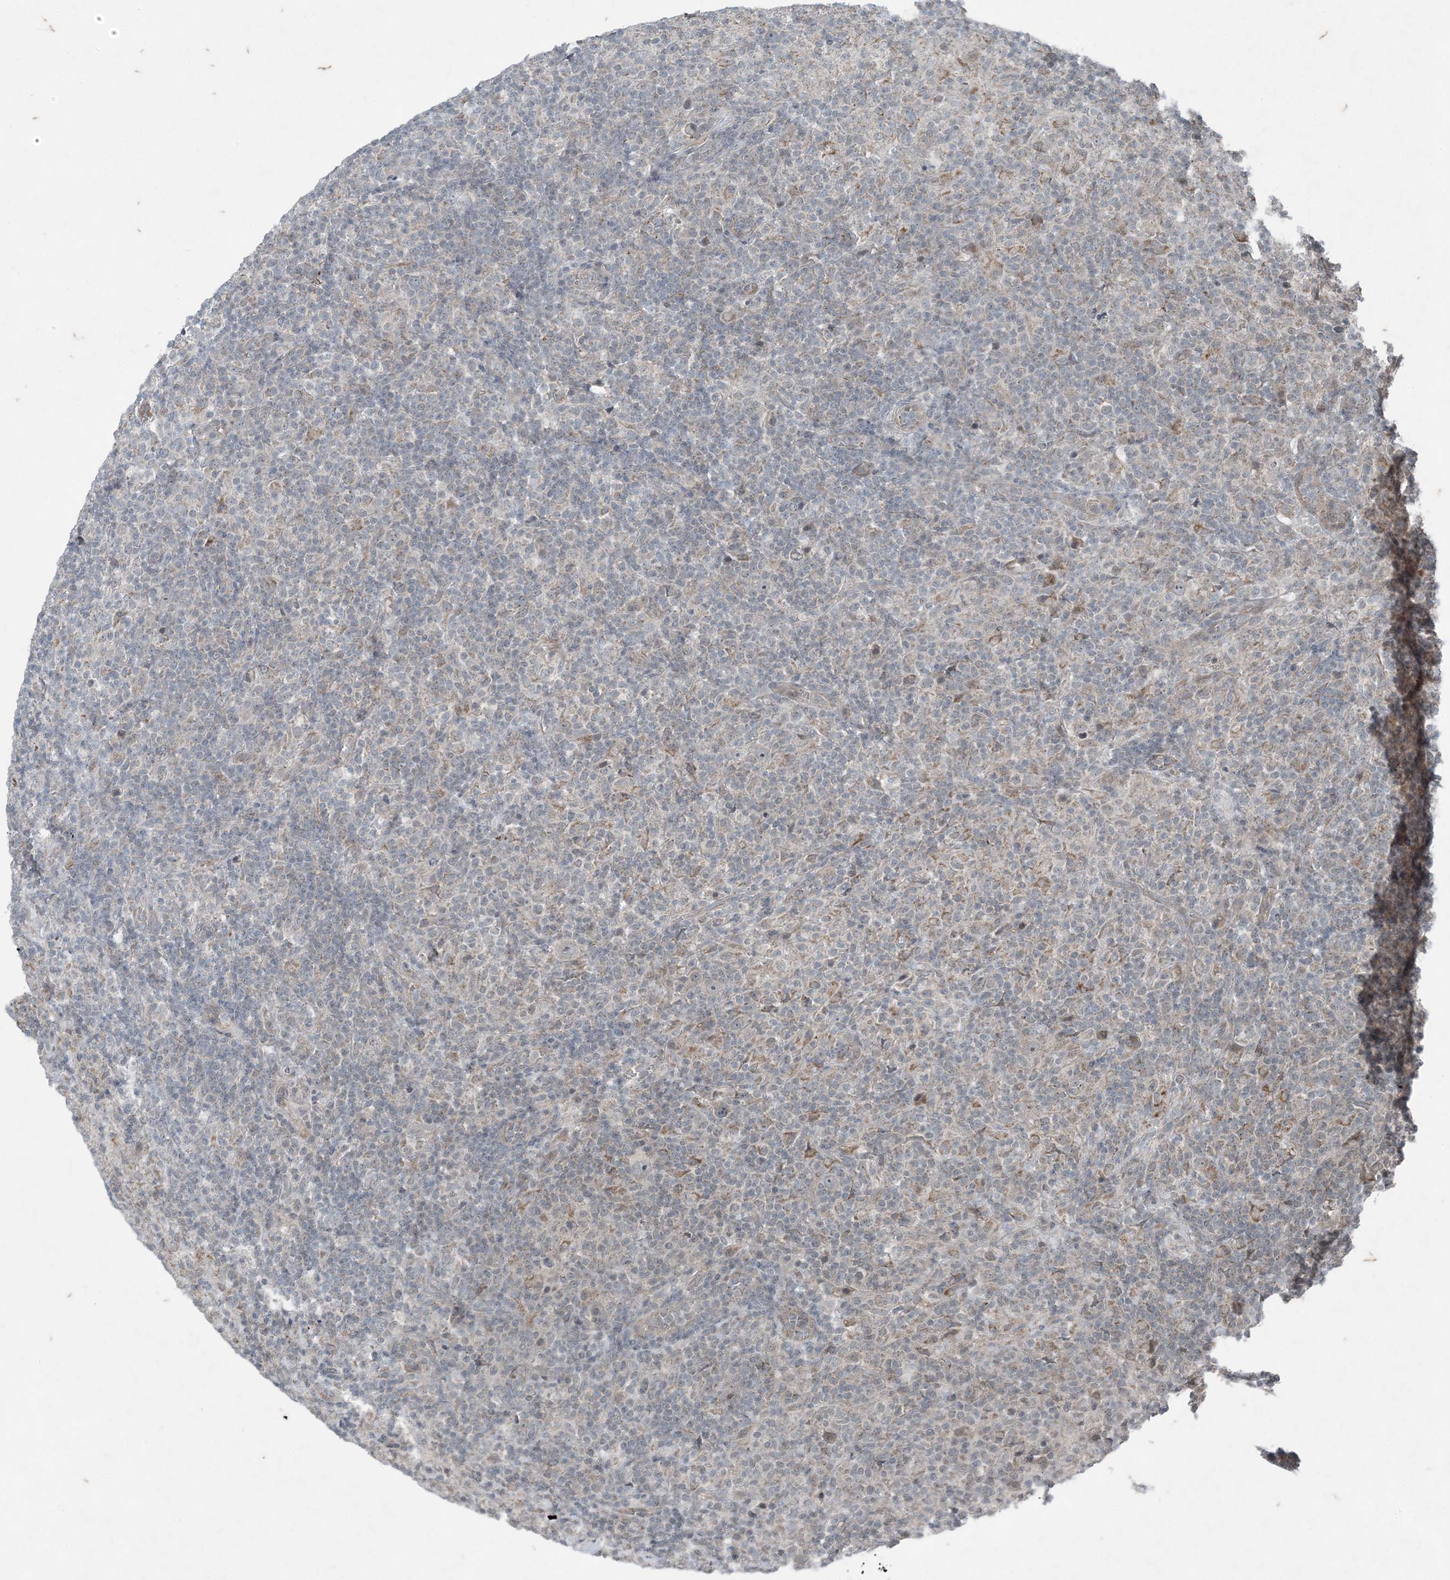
{"staining": {"intensity": "negative", "quantity": "none", "location": "none"}, "tissue": "lymphoma", "cell_type": "Tumor cells", "image_type": "cancer", "snomed": [{"axis": "morphology", "description": "Hodgkin's disease, NOS"}, {"axis": "topography", "description": "Lymph node"}], "caption": "A high-resolution image shows immunohistochemistry (IHC) staining of lymphoma, which demonstrates no significant staining in tumor cells. The staining is performed using DAB brown chromogen with nuclei counter-stained in using hematoxylin.", "gene": "PC", "patient": {"sex": "male", "age": 70}}